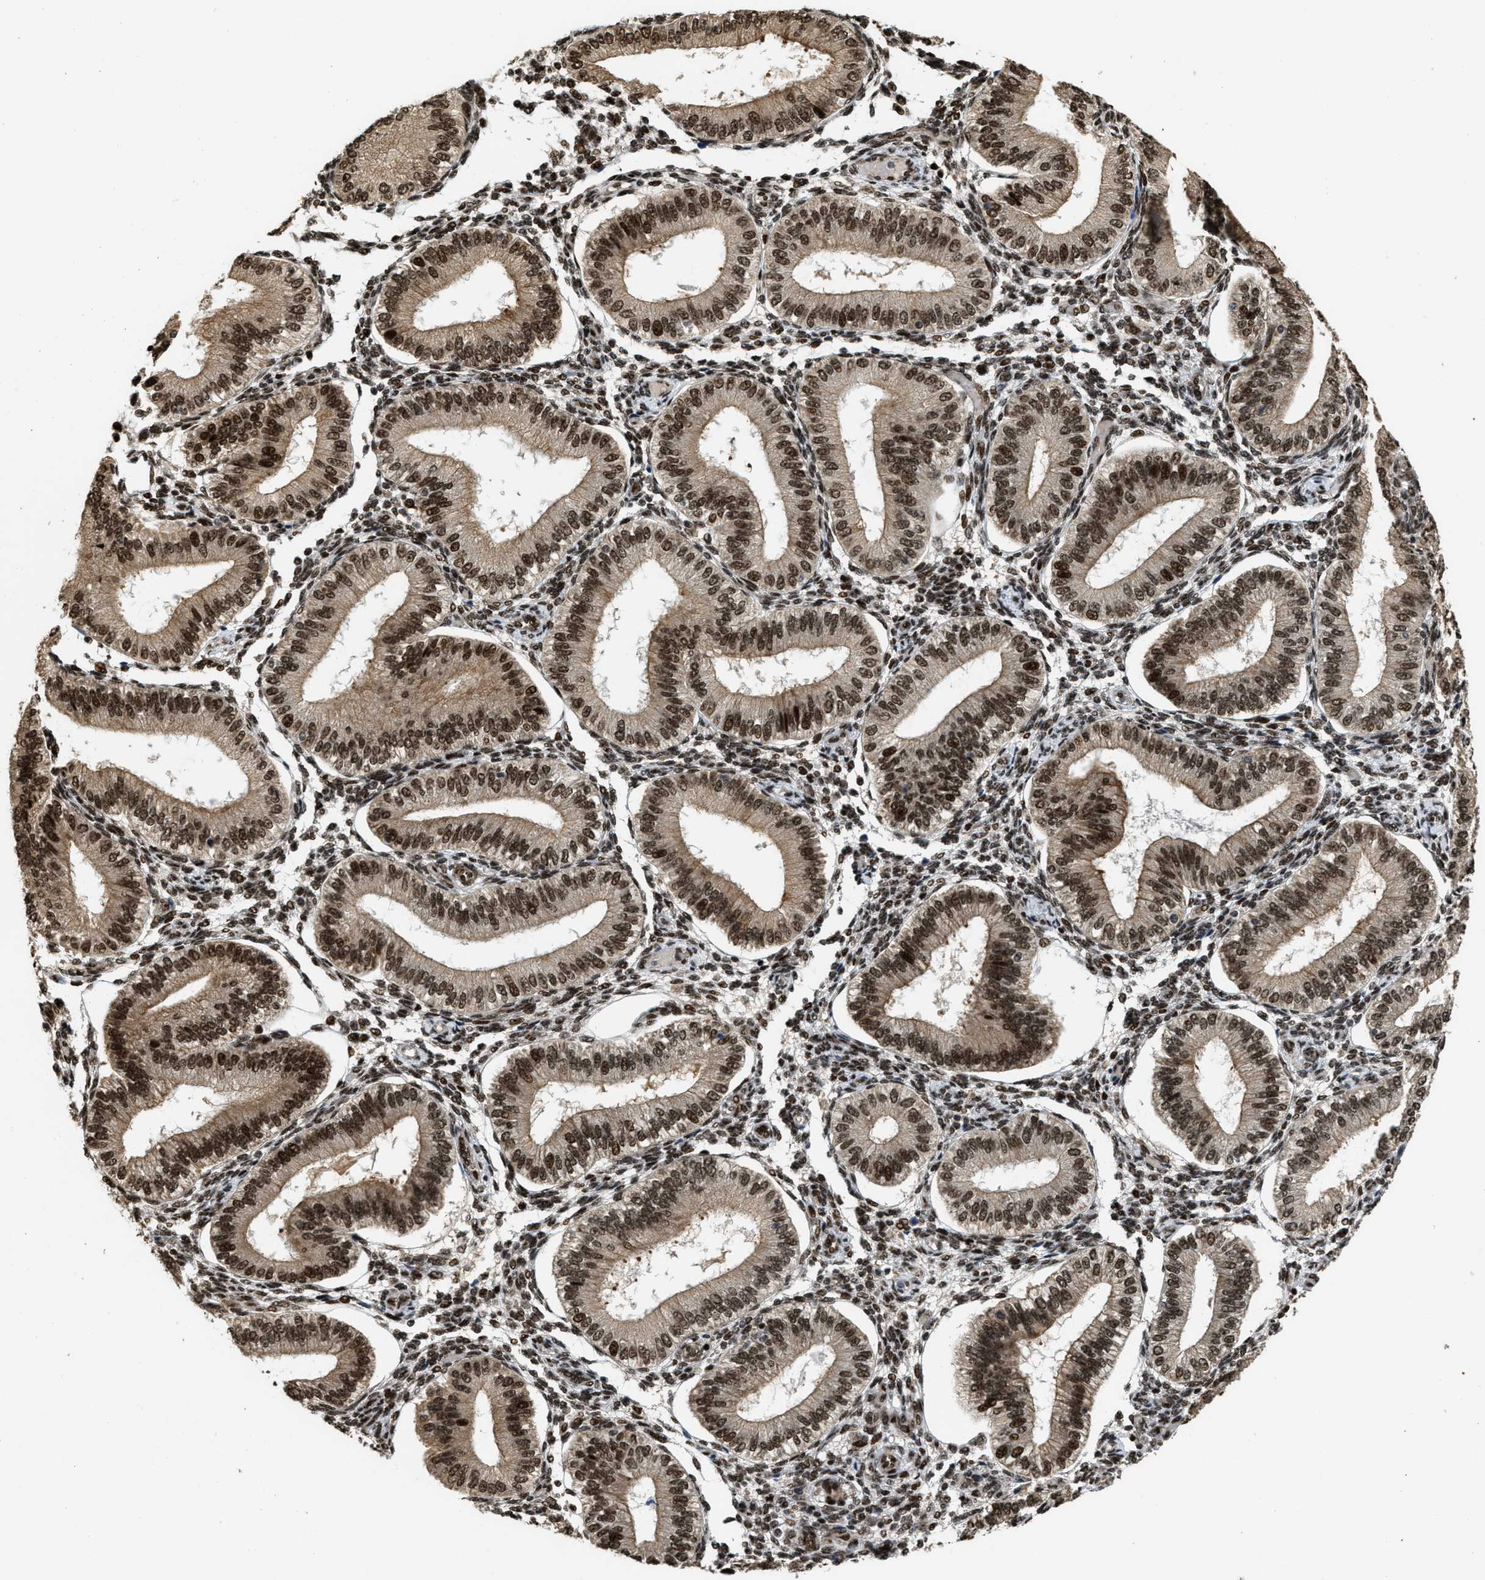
{"staining": {"intensity": "strong", "quantity": ">75%", "location": "nuclear"}, "tissue": "endometrium", "cell_type": "Cells in endometrial stroma", "image_type": "normal", "snomed": [{"axis": "morphology", "description": "Normal tissue, NOS"}, {"axis": "topography", "description": "Endometrium"}], "caption": "The micrograph exhibits immunohistochemical staining of benign endometrium. There is strong nuclear staining is appreciated in approximately >75% of cells in endometrial stroma.", "gene": "SERTAD2", "patient": {"sex": "female", "age": 39}}